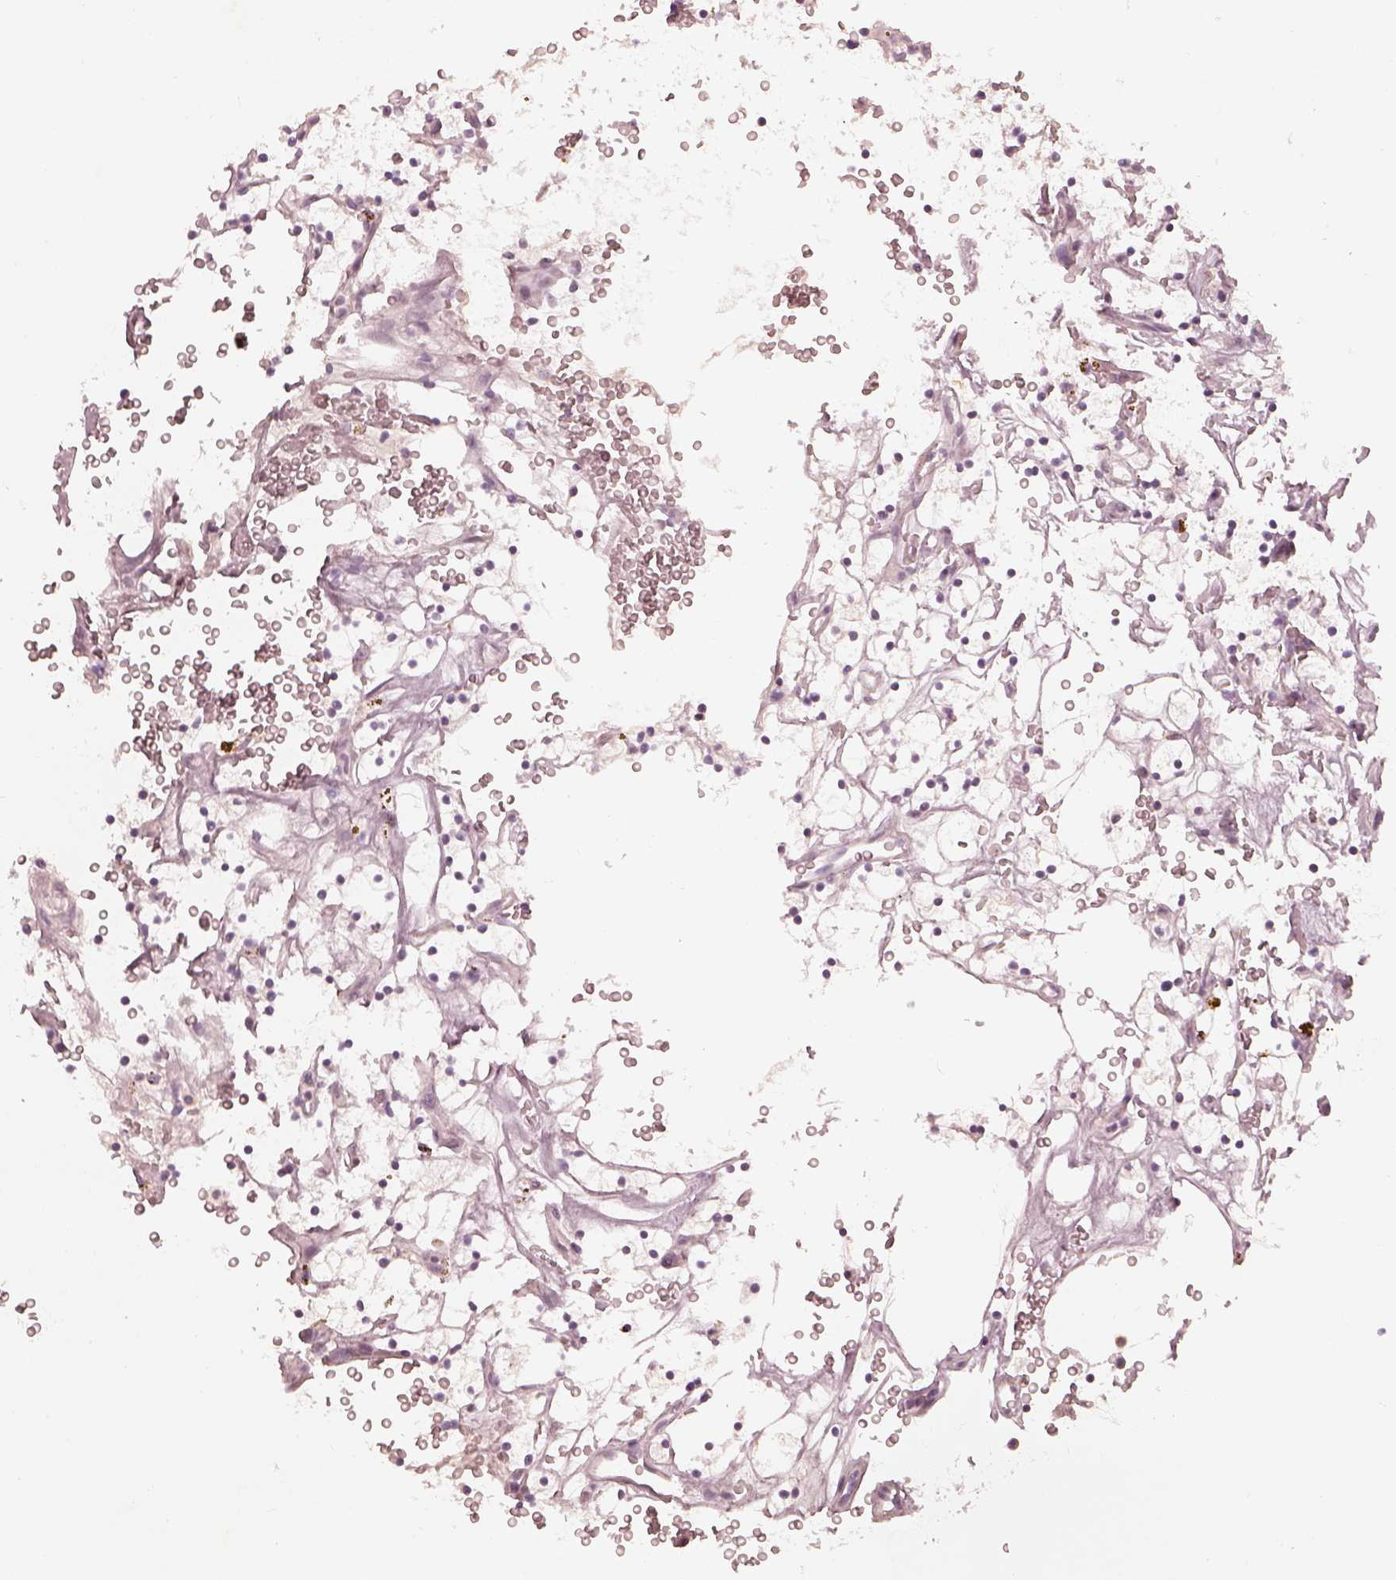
{"staining": {"intensity": "negative", "quantity": "none", "location": "none"}, "tissue": "renal cancer", "cell_type": "Tumor cells", "image_type": "cancer", "snomed": [{"axis": "morphology", "description": "Adenocarcinoma, NOS"}, {"axis": "topography", "description": "Kidney"}], "caption": "A micrograph of human adenocarcinoma (renal) is negative for staining in tumor cells.", "gene": "ADRB3", "patient": {"sex": "female", "age": 64}}